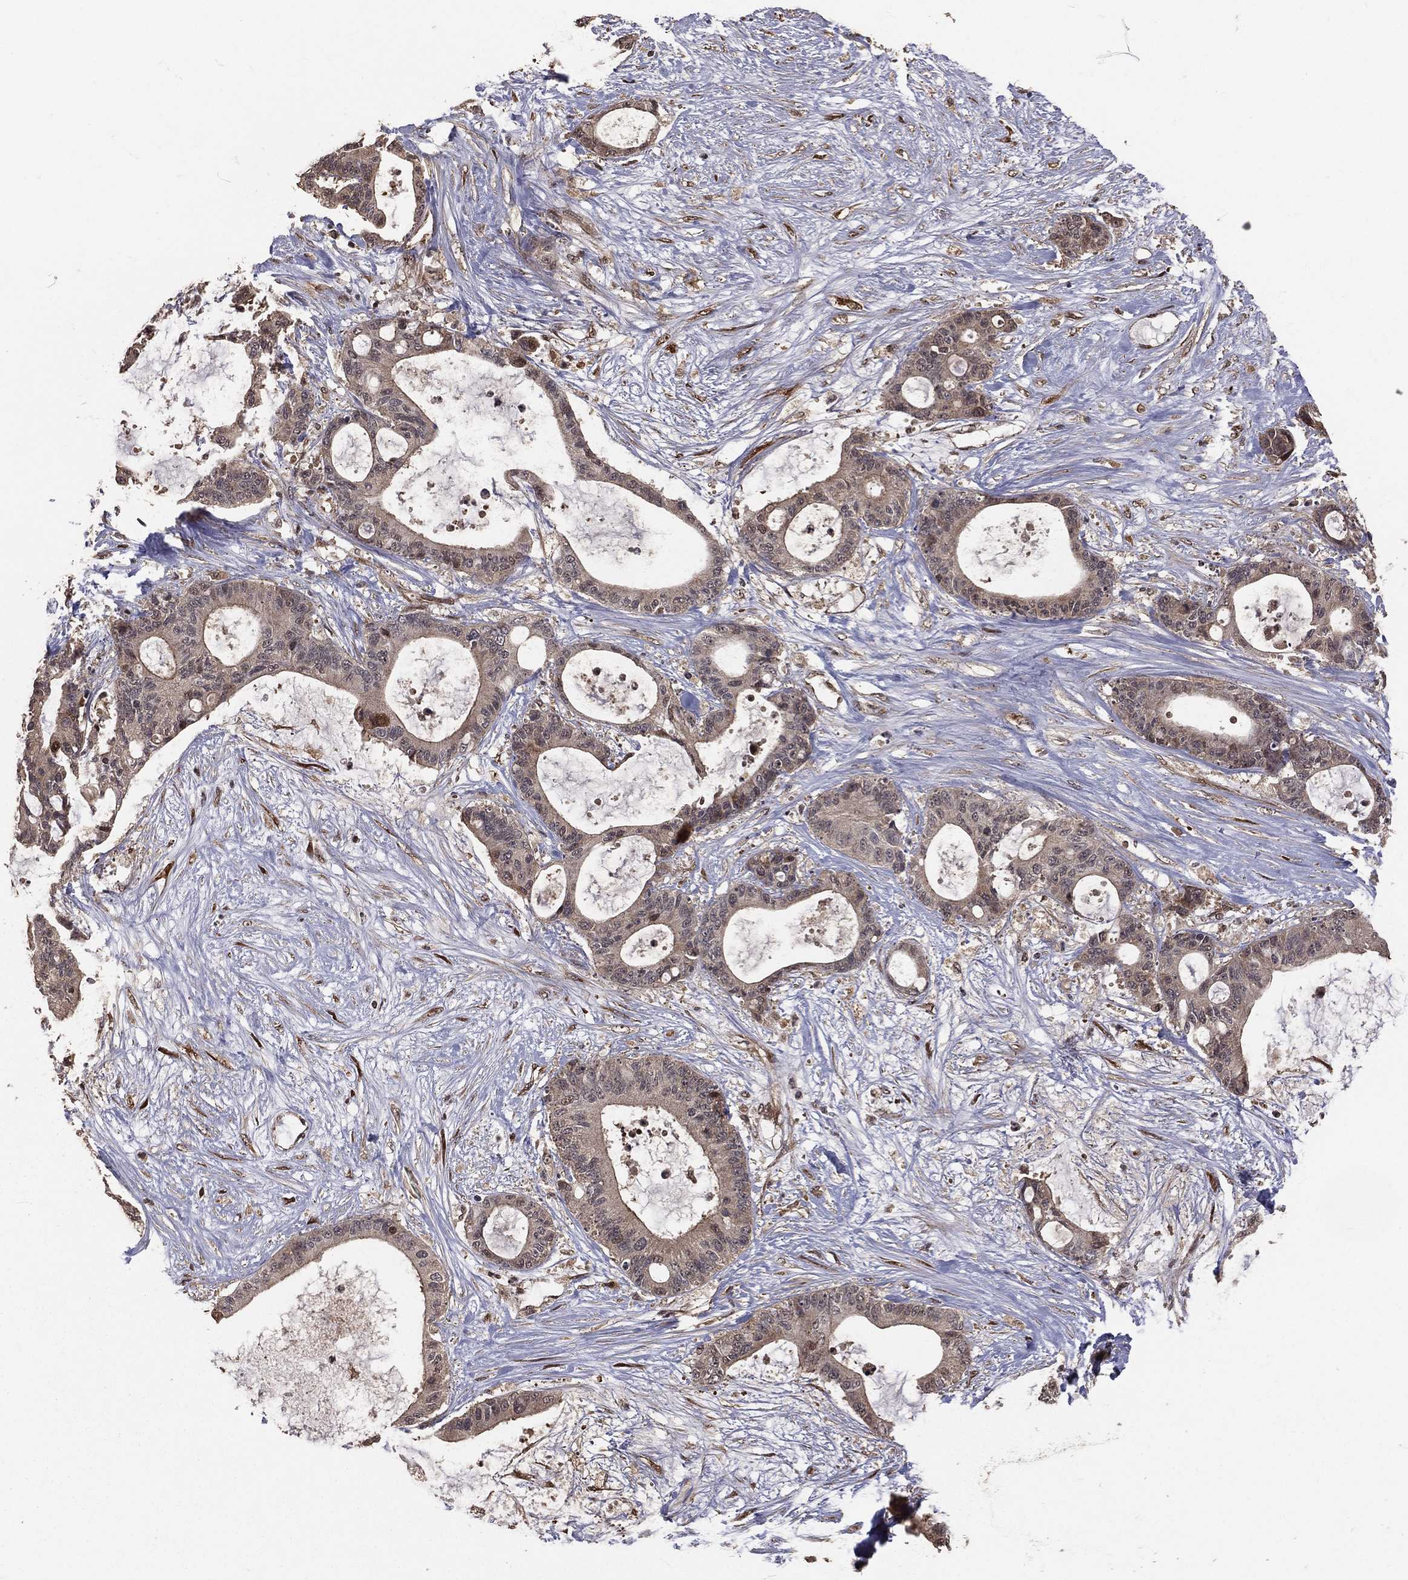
{"staining": {"intensity": "weak", "quantity": ">75%", "location": "cytoplasmic/membranous"}, "tissue": "liver cancer", "cell_type": "Tumor cells", "image_type": "cancer", "snomed": [{"axis": "morphology", "description": "Normal tissue, NOS"}, {"axis": "morphology", "description": "Cholangiocarcinoma"}, {"axis": "topography", "description": "Liver"}, {"axis": "topography", "description": "Peripheral nerve tissue"}], "caption": "This image demonstrates immunohistochemistry (IHC) staining of human liver cancer, with low weak cytoplasmic/membranous staining in about >75% of tumor cells.", "gene": "MAPK1", "patient": {"sex": "female", "age": 73}}